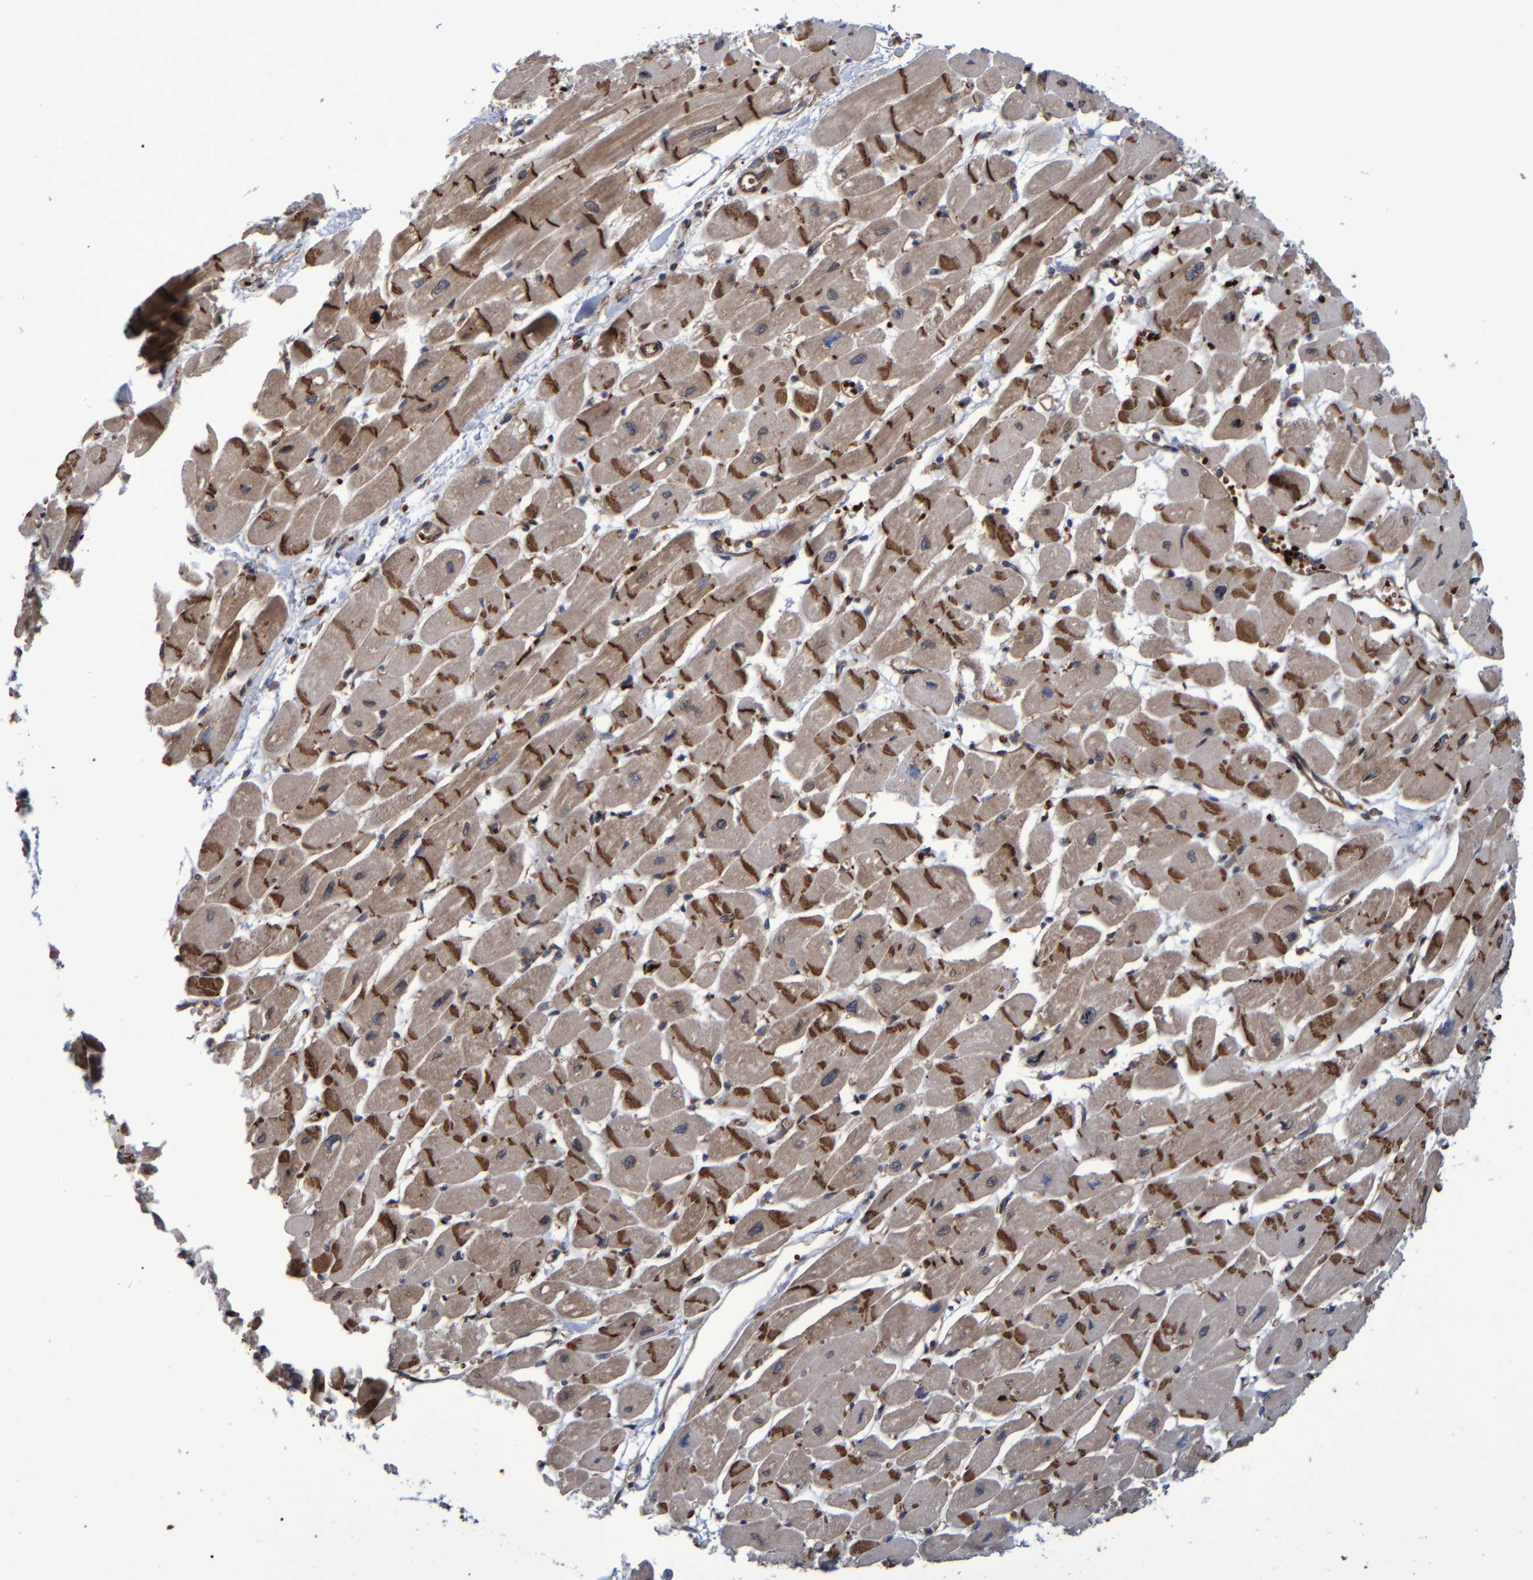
{"staining": {"intensity": "strong", "quantity": ">75%", "location": "cytoplasmic/membranous"}, "tissue": "heart muscle", "cell_type": "Cardiomyocytes", "image_type": "normal", "snomed": [{"axis": "morphology", "description": "Normal tissue, NOS"}, {"axis": "topography", "description": "Heart"}], "caption": "Unremarkable heart muscle displays strong cytoplasmic/membranous positivity in about >75% of cardiomyocytes The staining is performed using DAB brown chromogen to label protein expression. The nuclei are counter-stained blue using hematoxylin..", "gene": "SPAG5", "patient": {"sex": "female", "age": 54}}